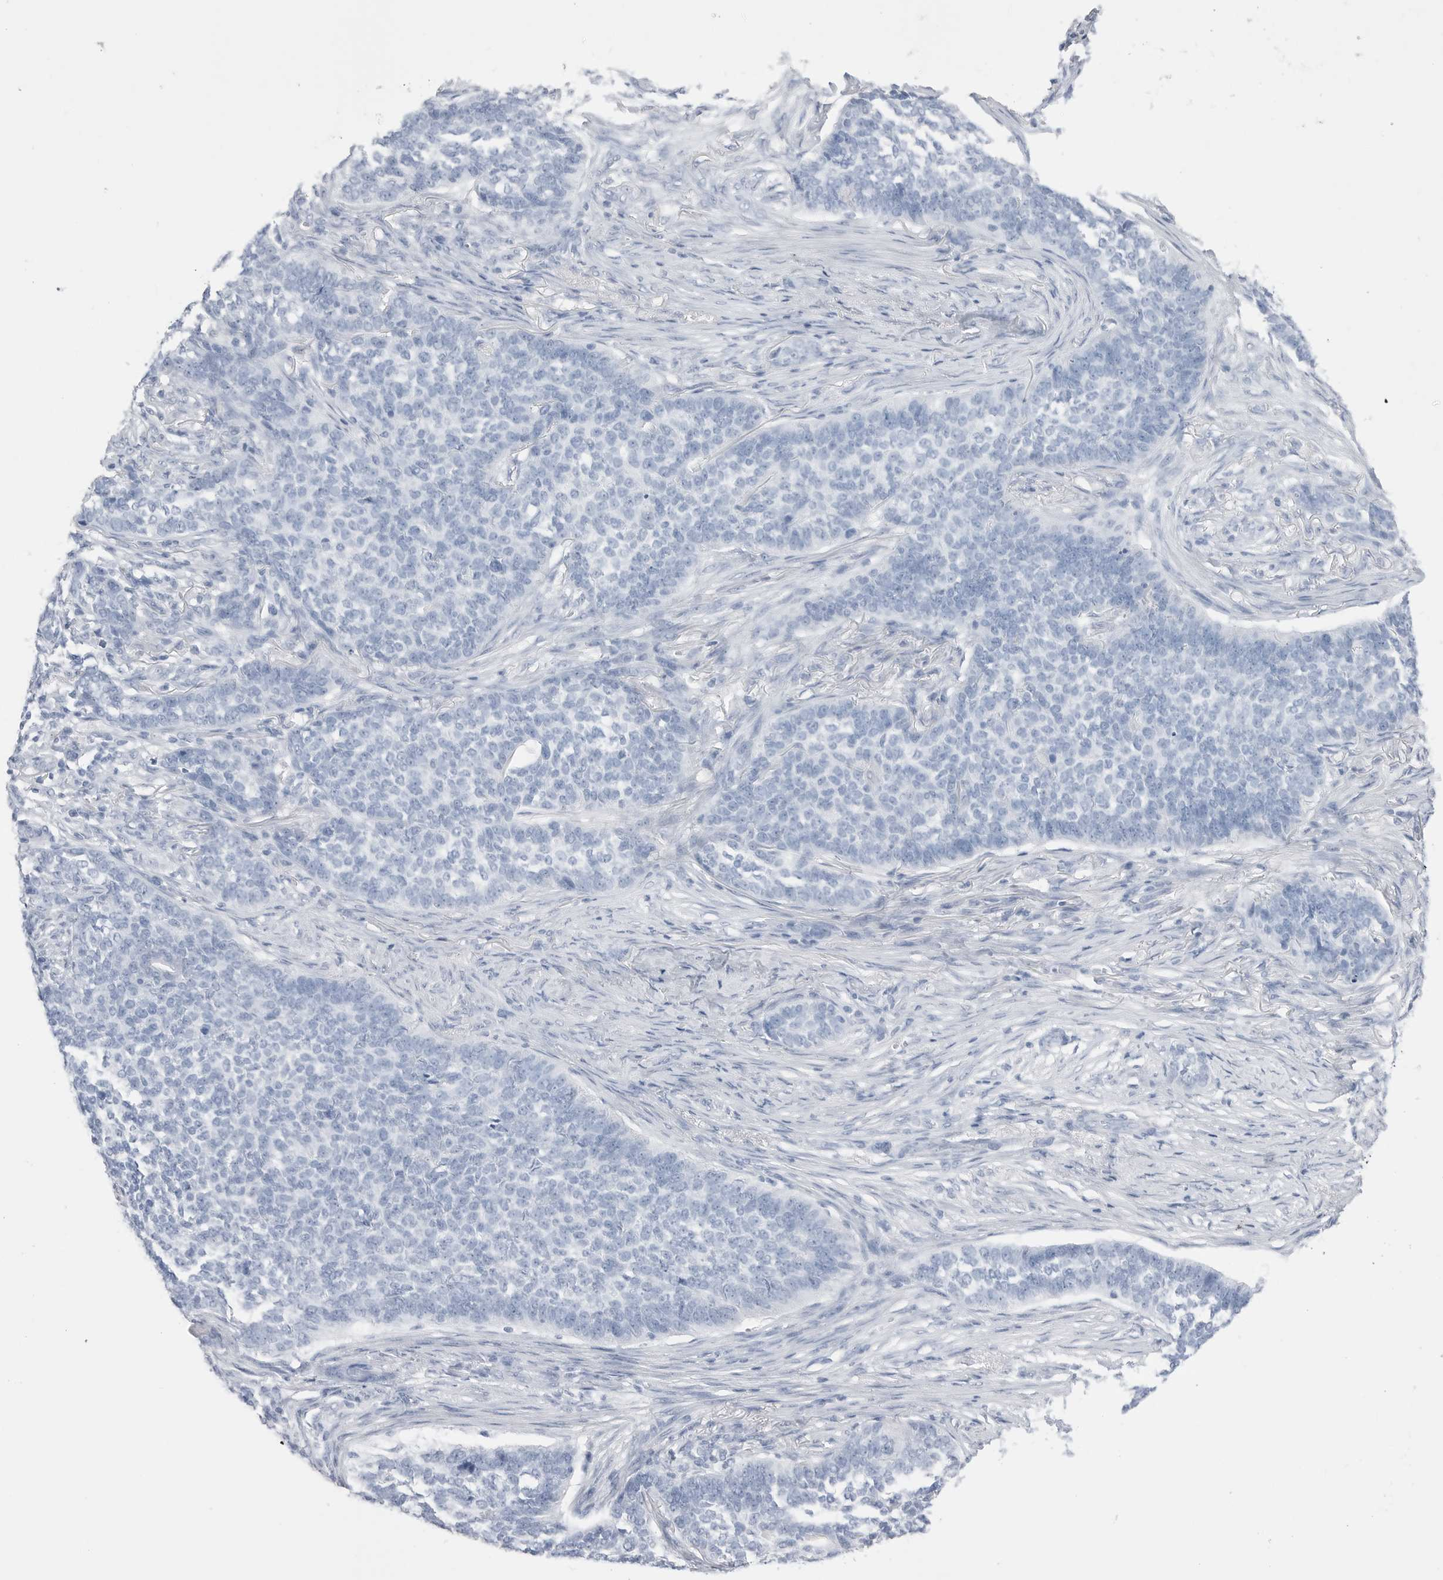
{"staining": {"intensity": "negative", "quantity": "none", "location": "none"}, "tissue": "skin cancer", "cell_type": "Tumor cells", "image_type": "cancer", "snomed": [{"axis": "morphology", "description": "Basal cell carcinoma"}, {"axis": "topography", "description": "Skin"}], "caption": "Skin cancer (basal cell carcinoma) was stained to show a protein in brown. There is no significant expression in tumor cells.", "gene": "ABHD12", "patient": {"sex": "male", "age": 85}}